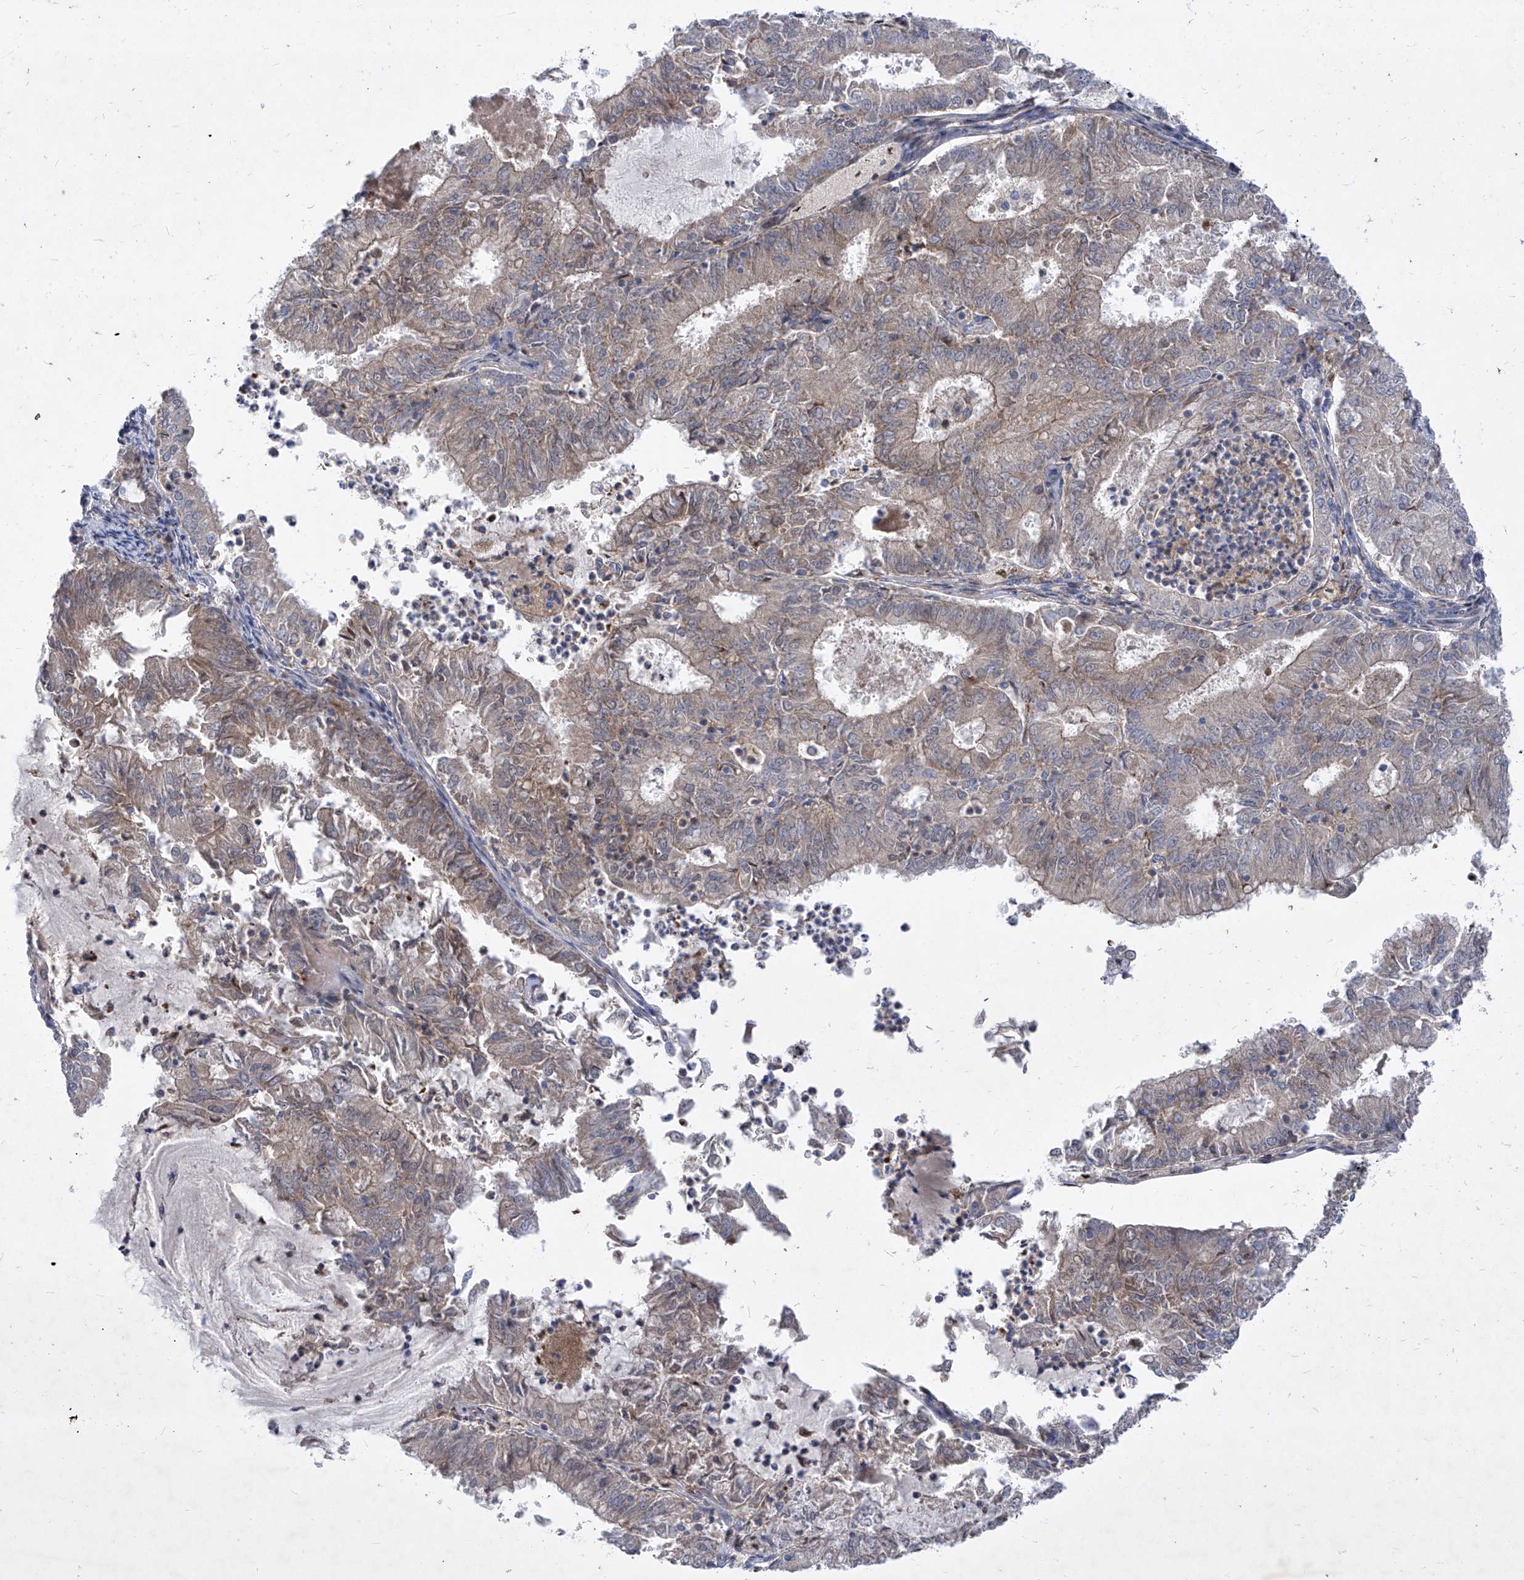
{"staining": {"intensity": "weak", "quantity": "25%-75%", "location": "cytoplasmic/membranous"}, "tissue": "endometrial cancer", "cell_type": "Tumor cells", "image_type": "cancer", "snomed": [{"axis": "morphology", "description": "Adenocarcinoma, NOS"}, {"axis": "topography", "description": "Endometrium"}], "caption": "Protein expression analysis of adenocarcinoma (endometrial) shows weak cytoplasmic/membranous expression in about 25%-75% of tumor cells.", "gene": "COQ3", "patient": {"sex": "female", "age": 57}}